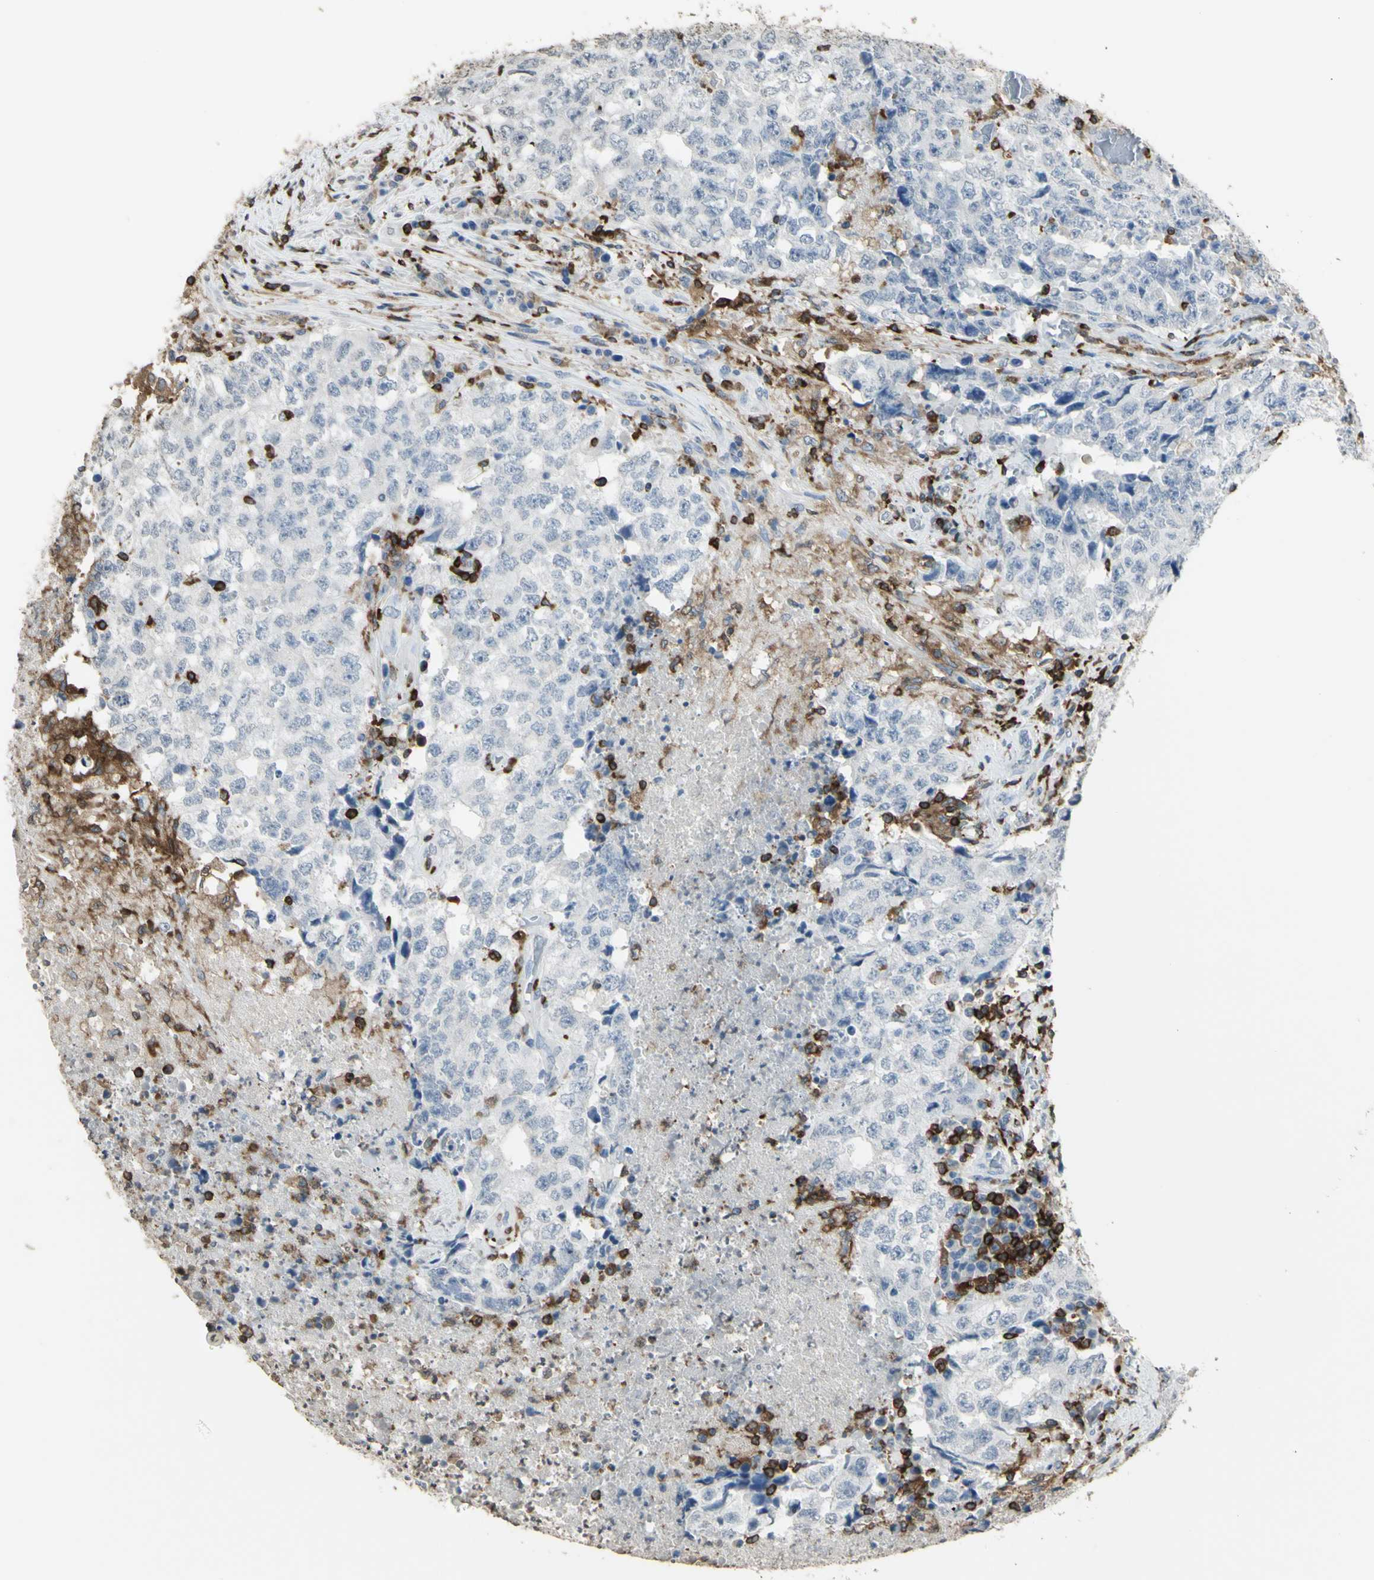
{"staining": {"intensity": "negative", "quantity": "none", "location": "none"}, "tissue": "testis cancer", "cell_type": "Tumor cells", "image_type": "cancer", "snomed": [{"axis": "morphology", "description": "Necrosis, NOS"}, {"axis": "morphology", "description": "Carcinoma, Embryonal, NOS"}, {"axis": "topography", "description": "Testis"}], "caption": "This is a histopathology image of IHC staining of testis embryonal carcinoma, which shows no staining in tumor cells.", "gene": "PSTPIP1", "patient": {"sex": "male", "age": 19}}